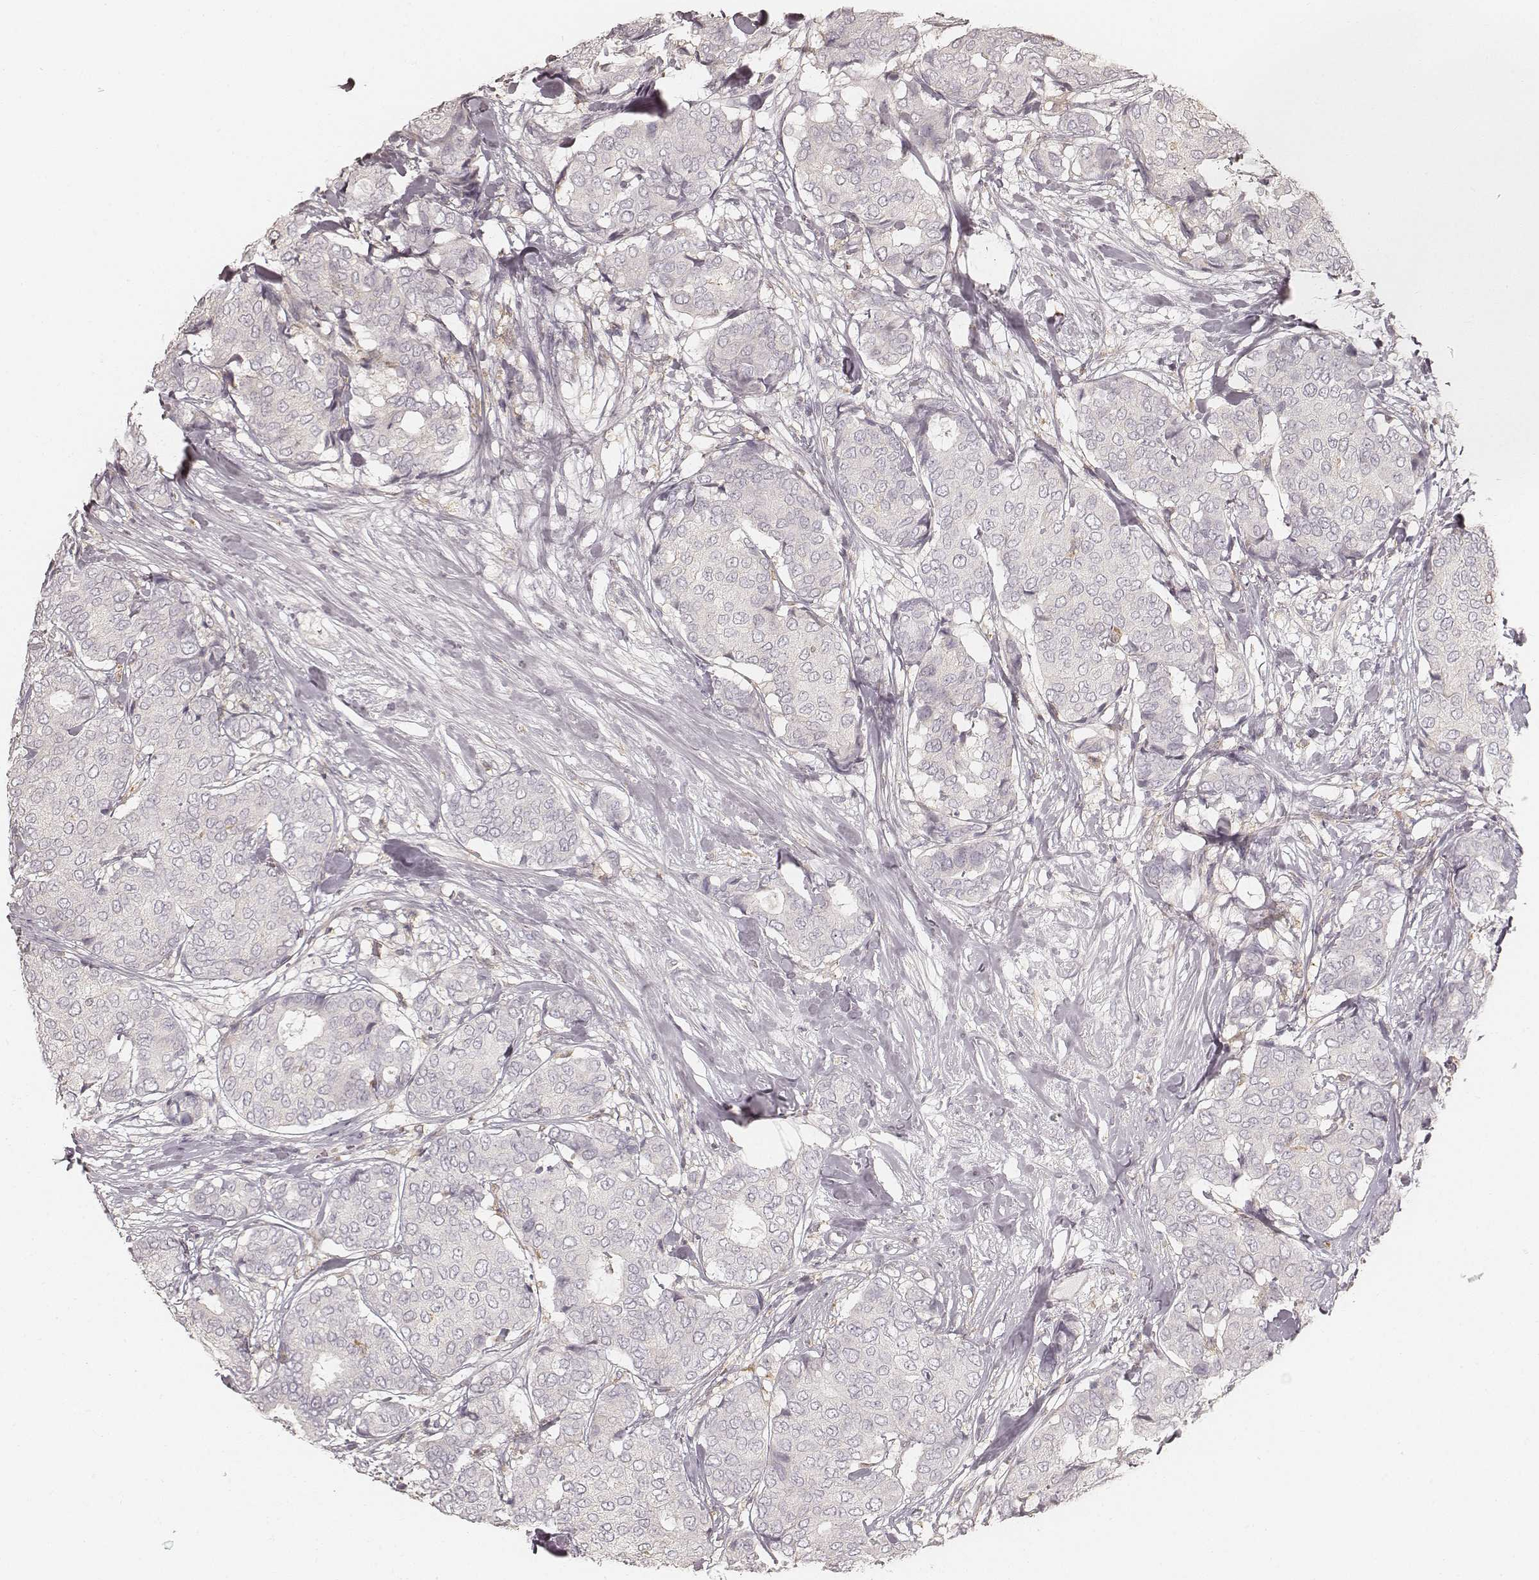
{"staining": {"intensity": "negative", "quantity": "none", "location": "none"}, "tissue": "breast cancer", "cell_type": "Tumor cells", "image_type": "cancer", "snomed": [{"axis": "morphology", "description": "Duct carcinoma"}, {"axis": "topography", "description": "Breast"}], "caption": "IHC of human breast cancer (infiltrating ductal carcinoma) shows no staining in tumor cells.", "gene": "FMNL2", "patient": {"sex": "female", "age": 75}}